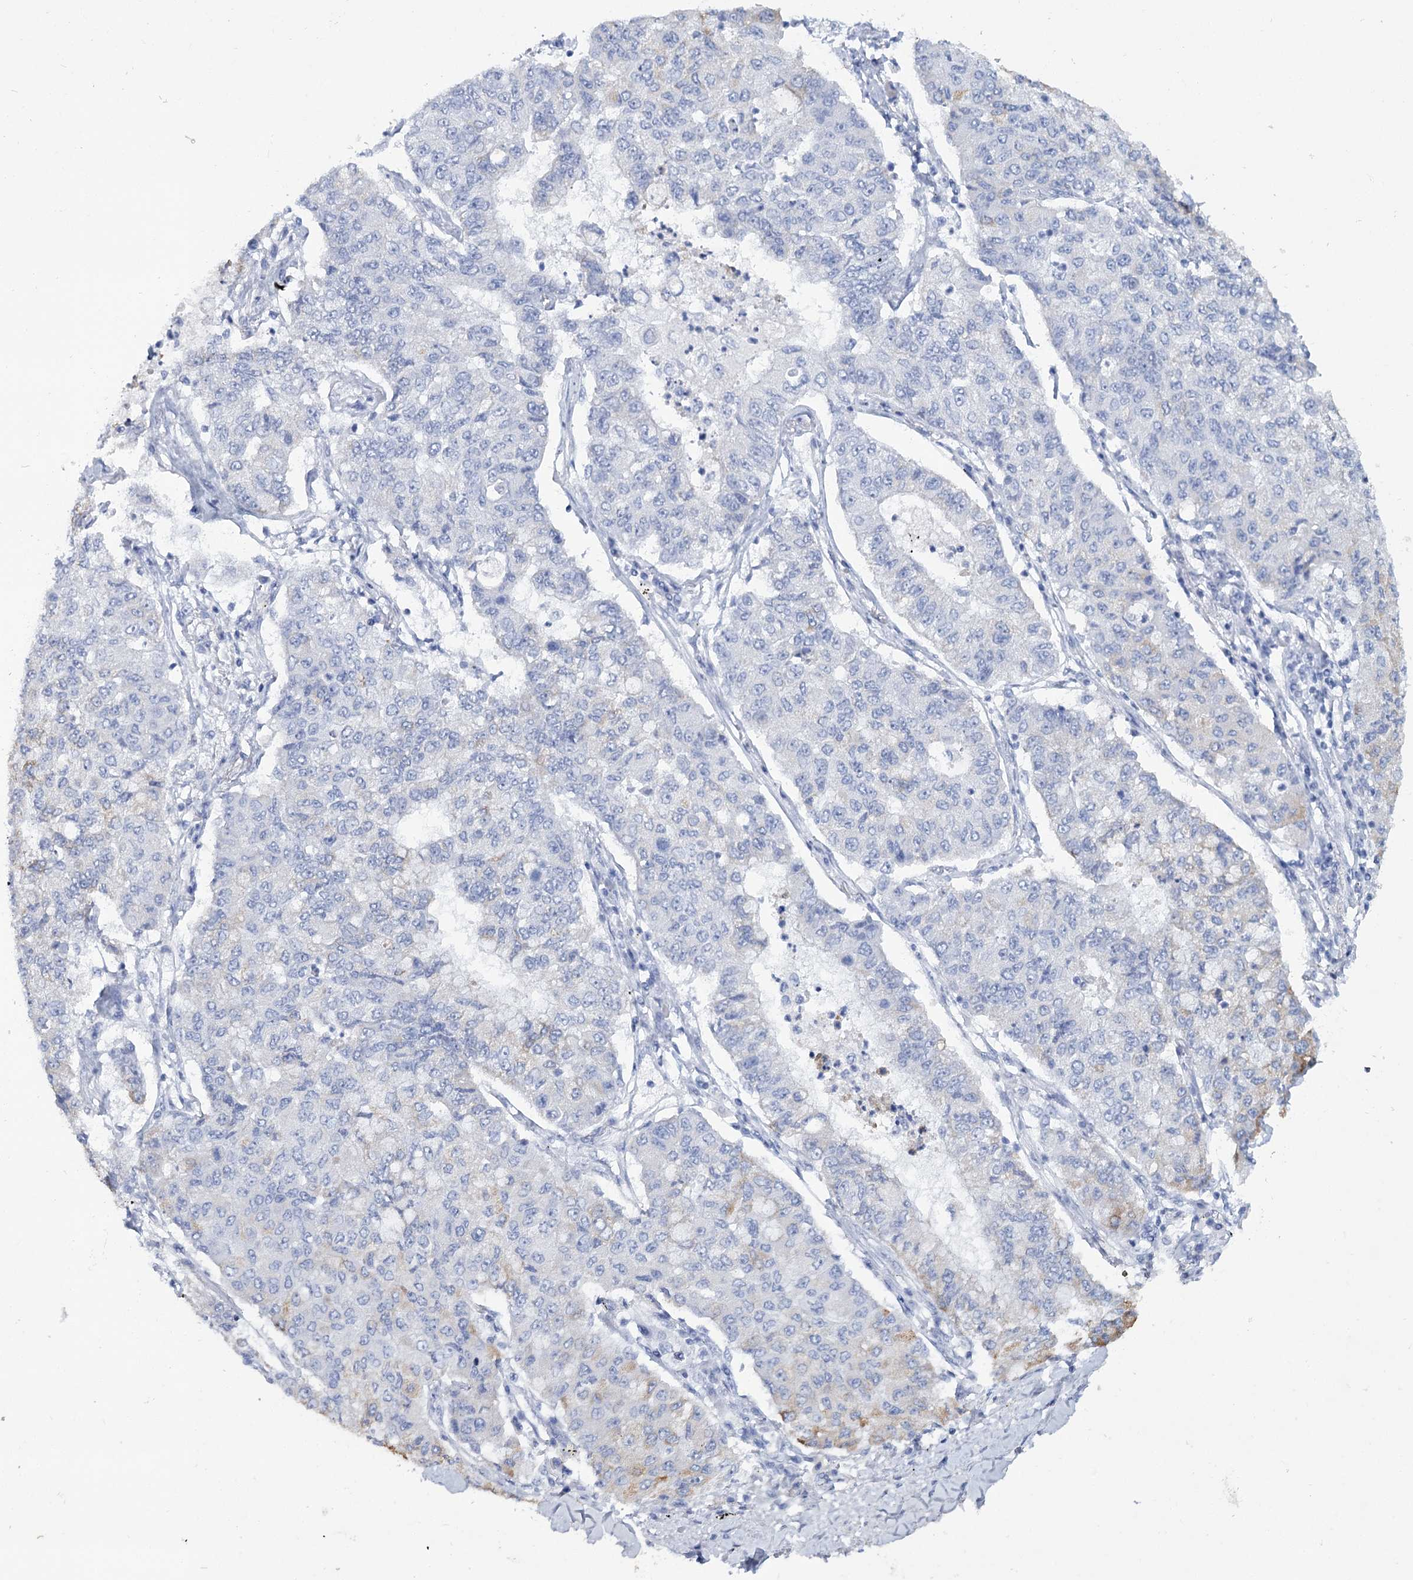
{"staining": {"intensity": "negative", "quantity": "none", "location": "none"}, "tissue": "lung cancer", "cell_type": "Tumor cells", "image_type": "cancer", "snomed": [{"axis": "morphology", "description": "Squamous cell carcinoma, NOS"}, {"axis": "topography", "description": "Lung"}], "caption": "An immunohistochemistry photomicrograph of lung squamous cell carcinoma is shown. There is no staining in tumor cells of lung squamous cell carcinoma. The staining is performed using DAB (3,3'-diaminobenzidine) brown chromogen with nuclei counter-stained in using hematoxylin.", "gene": "RNF186", "patient": {"sex": "male", "age": 74}}